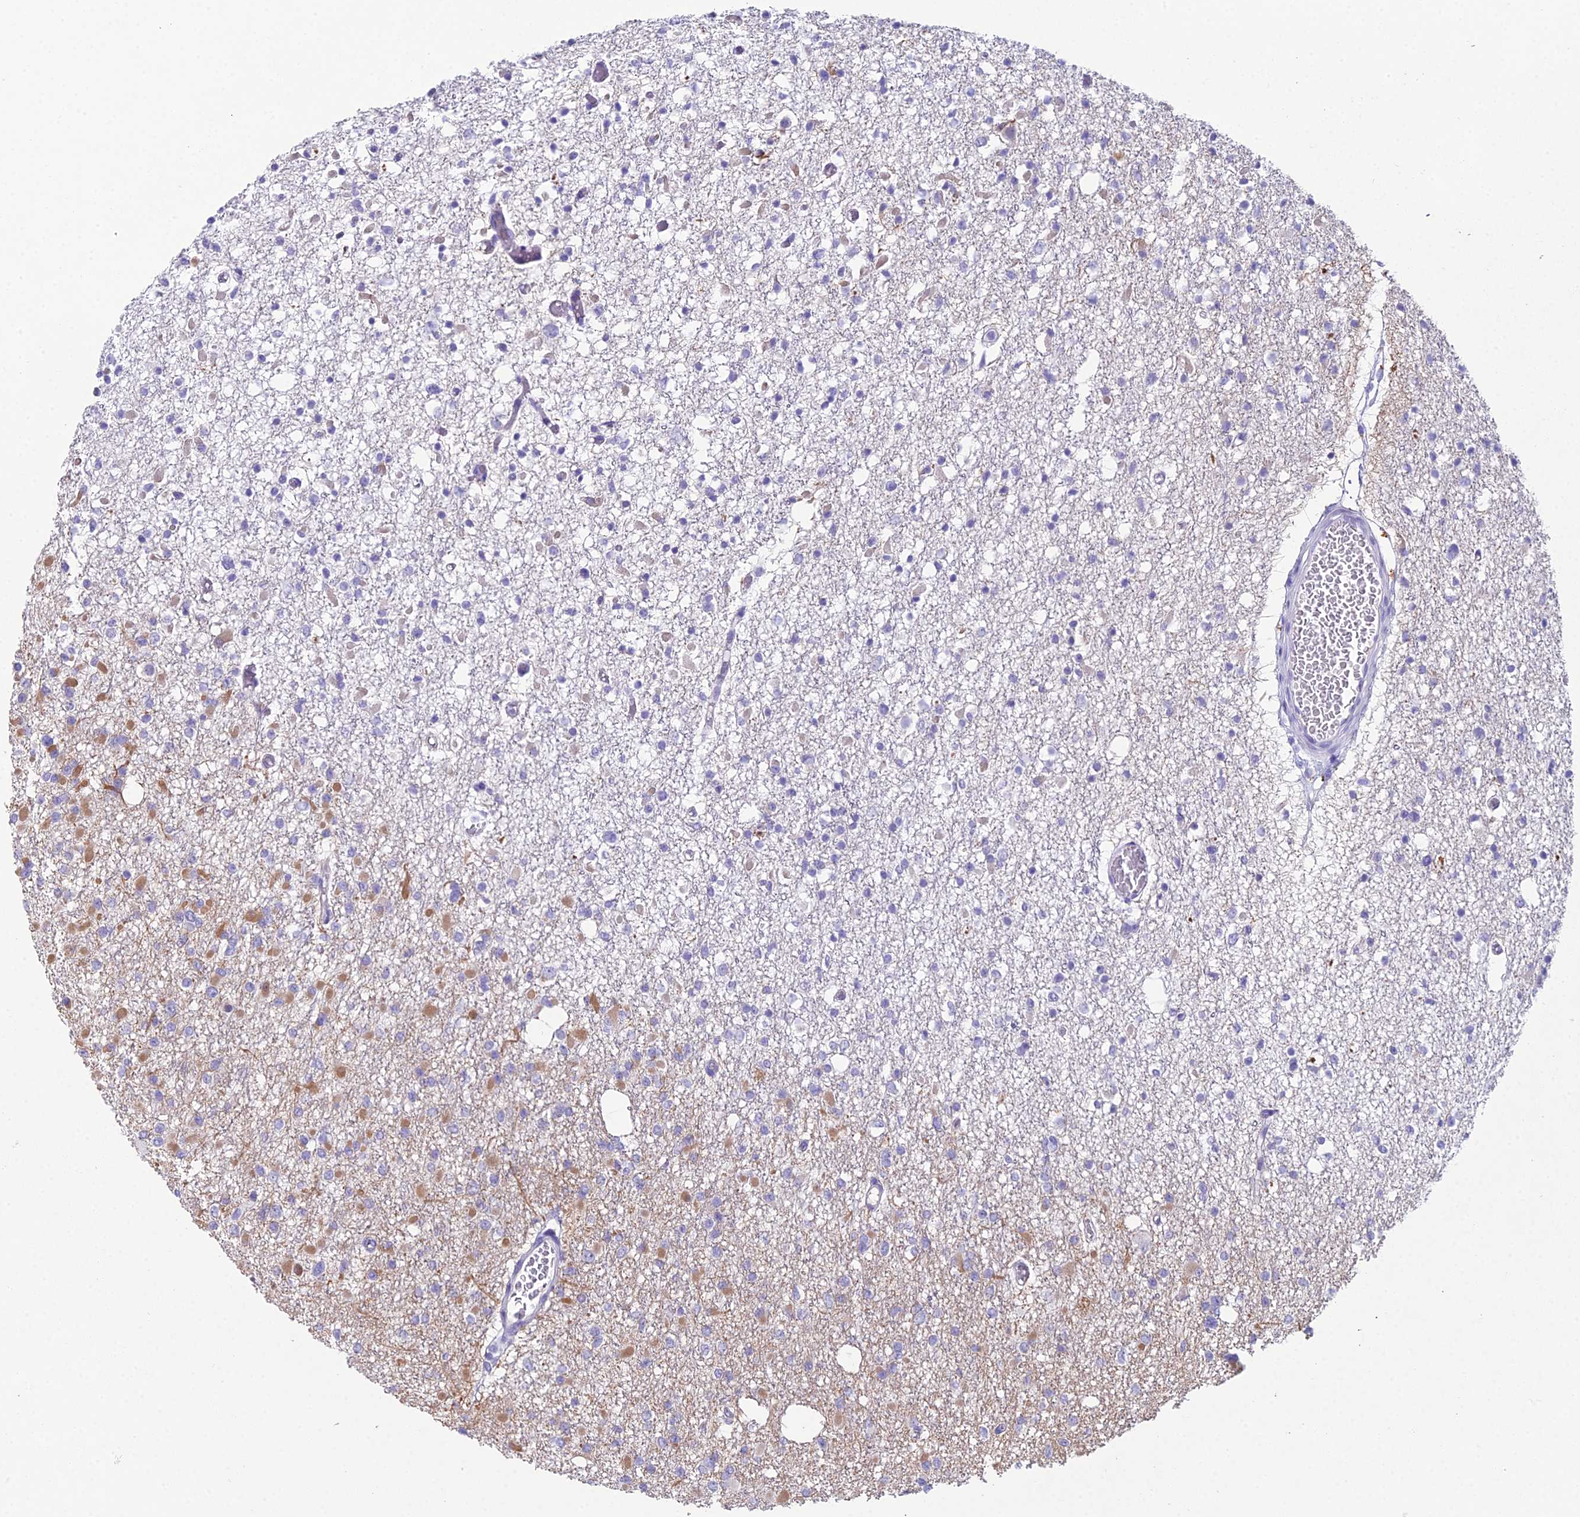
{"staining": {"intensity": "moderate", "quantity": "<25%", "location": "cytoplasmic/membranous"}, "tissue": "glioma", "cell_type": "Tumor cells", "image_type": "cancer", "snomed": [{"axis": "morphology", "description": "Glioma, malignant, Low grade"}, {"axis": "topography", "description": "Brain"}], "caption": "A histopathology image of glioma stained for a protein displays moderate cytoplasmic/membranous brown staining in tumor cells.", "gene": "CC2D2A", "patient": {"sex": "female", "age": 22}}